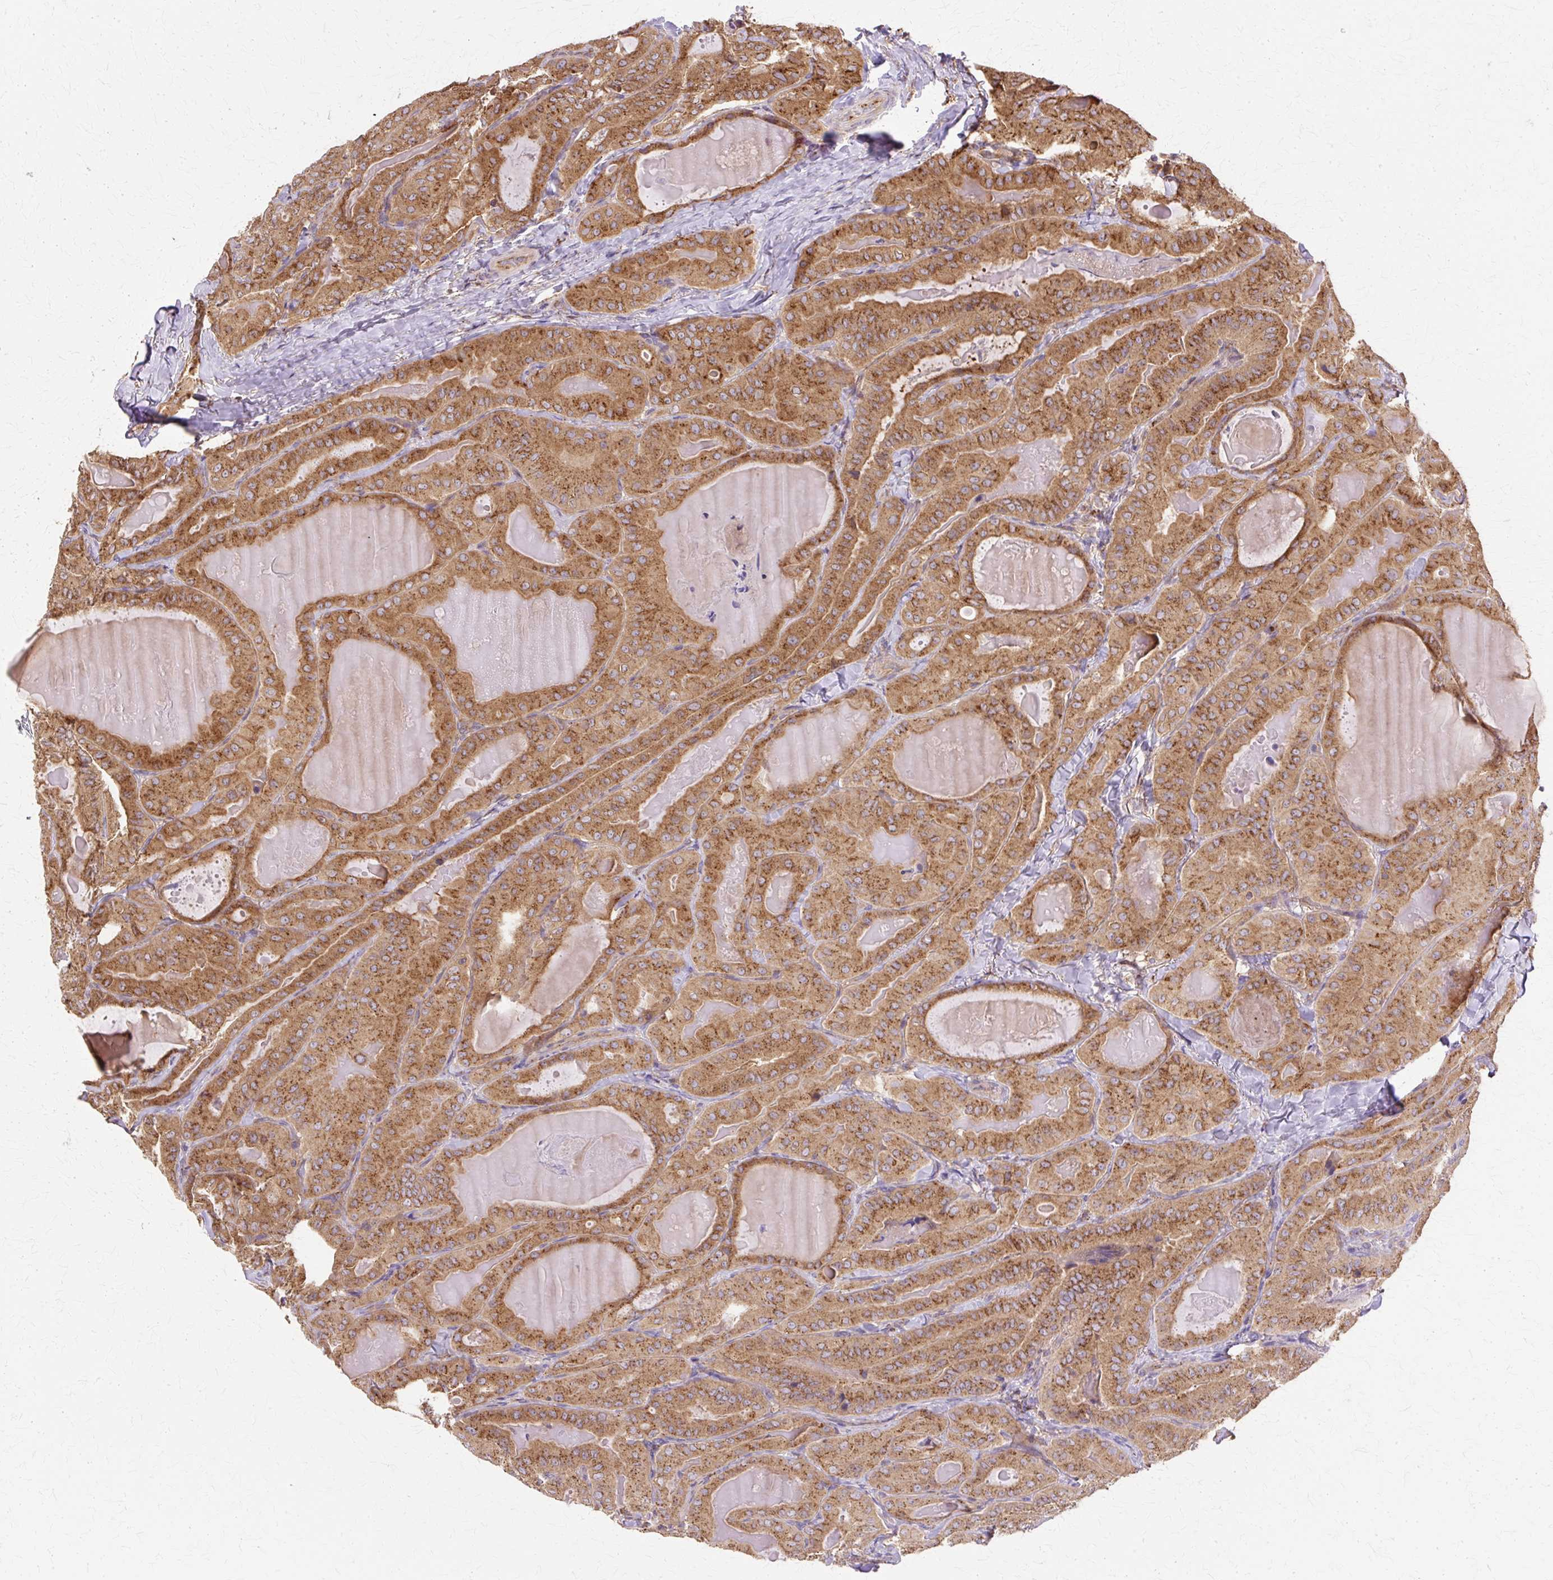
{"staining": {"intensity": "moderate", "quantity": ">75%", "location": "cytoplasmic/membranous"}, "tissue": "thyroid cancer", "cell_type": "Tumor cells", "image_type": "cancer", "snomed": [{"axis": "morphology", "description": "Papillary adenocarcinoma, NOS"}, {"axis": "topography", "description": "Thyroid gland"}], "caption": "Tumor cells display medium levels of moderate cytoplasmic/membranous positivity in approximately >75% of cells in thyroid papillary adenocarcinoma.", "gene": "COPB1", "patient": {"sex": "female", "age": 68}}